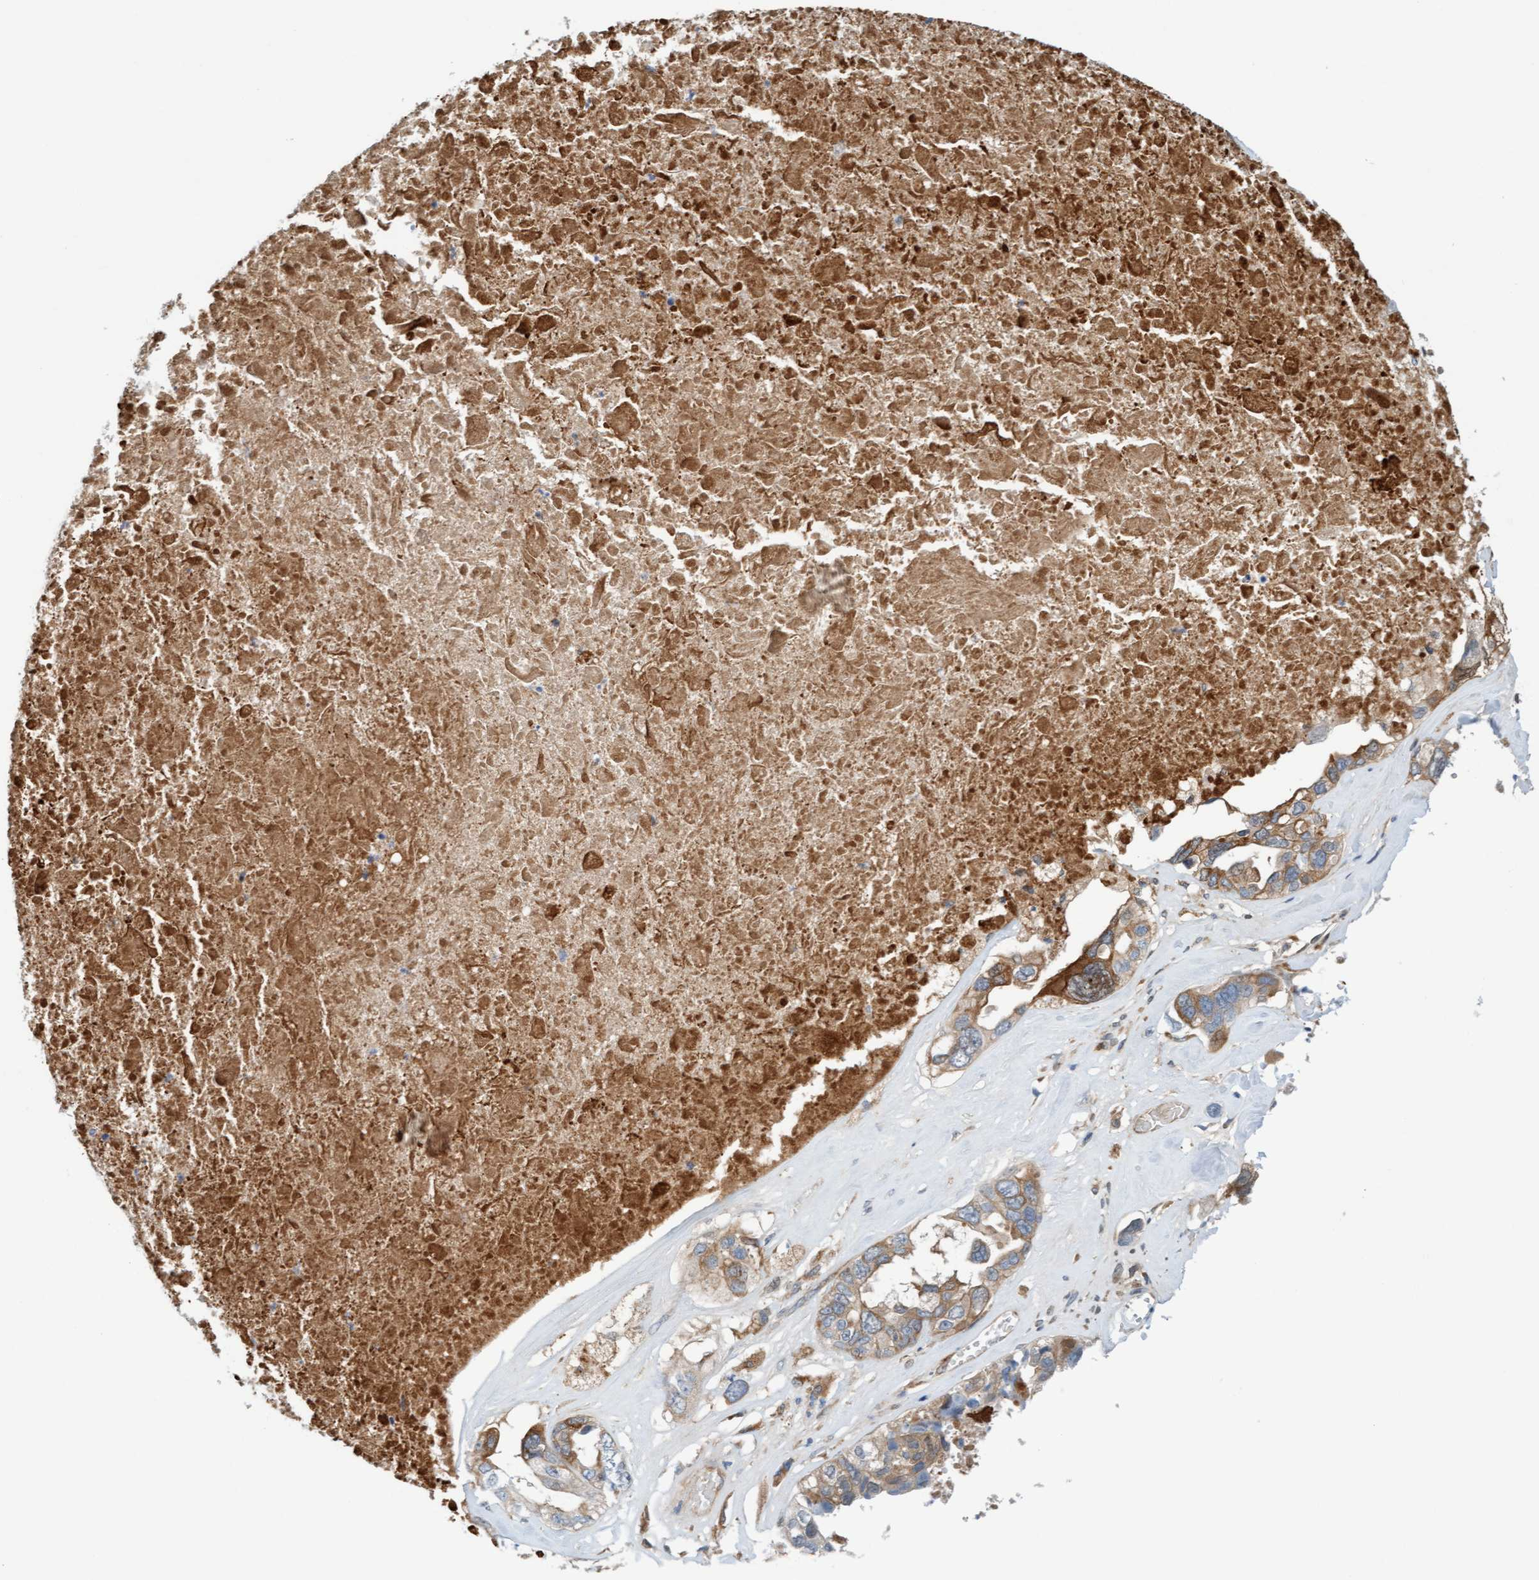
{"staining": {"intensity": "moderate", "quantity": "25%-75%", "location": "cytoplasmic/membranous"}, "tissue": "ovarian cancer", "cell_type": "Tumor cells", "image_type": "cancer", "snomed": [{"axis": "morphology", "description": "Cystadenocarcinoma, serous, NOS"}, {"axis": "topography", "description": "Ovary"}], "caption": "High-magnification brightfield microscopy of serous cystadenocarcinoma (ovarian) stained with DAB (3,3'-diaminobenzidine) (brown) and counterstained with hematoxylin (blue). tumor cells exhibit moderate cytoplasmic/membranous staining is present in about25%-75% of cells.", "gene": "EIF4EBP1", "patient": {"sex": "female", "age": 79}}